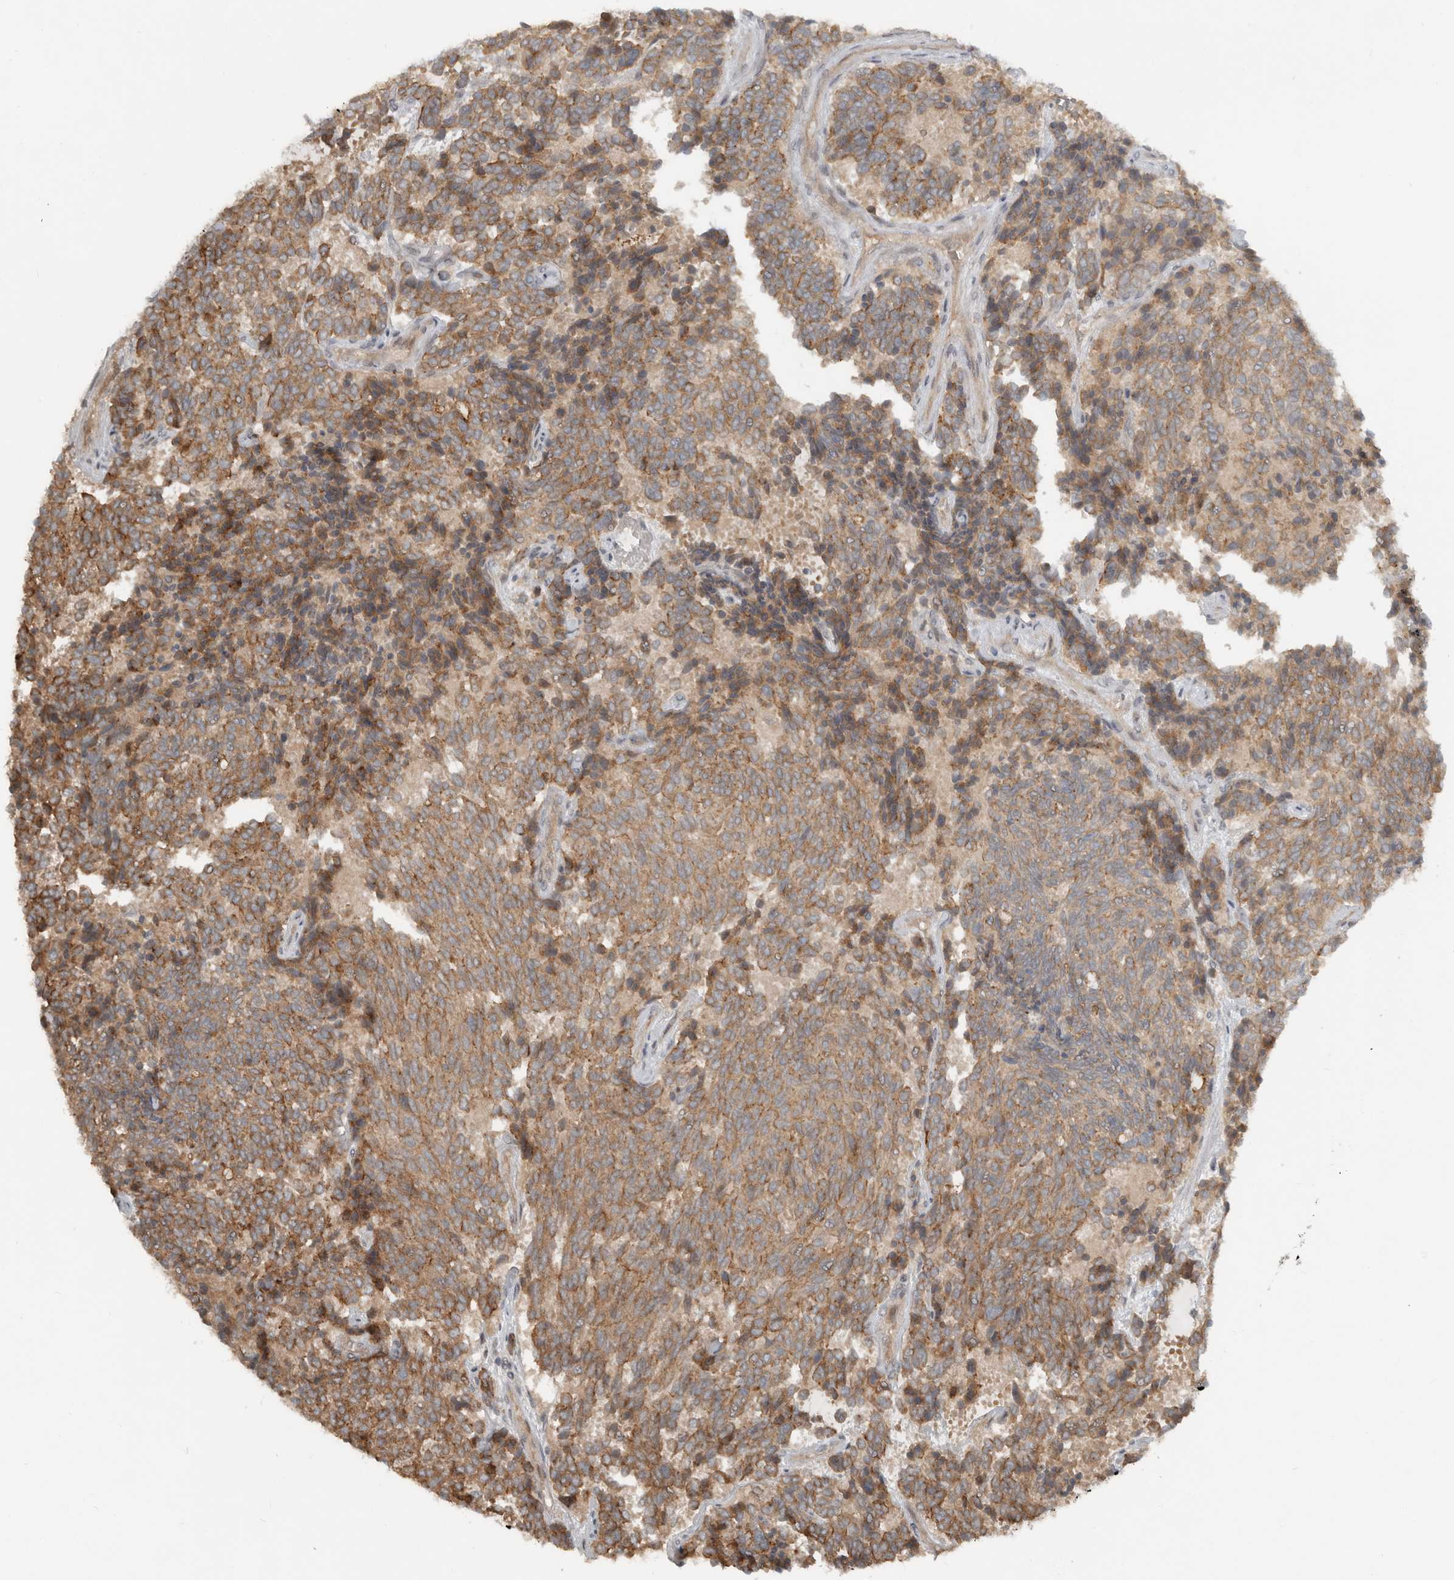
{"staining": {"intensity": "moderate", "quantity": ">75%", "location": "cytoplasmic/membranous"}, "tissue": "carcinoid", "cell_type": "Tumor cells", "image_type": "cancer", "snomed": [{"axis": "morphology", "description": "Carcinoid, malignant, NOS"}, {"axis": "topography", "description": "Pancreas"}], "caption": "Carcinoid stained for a protein (brown) exhibits moderate cytoplasmic/membranous positive positivity in approximately >75% of tumor cells.", "gene": "TEAD3", "patient": {"sex": "female", "age": 54}}